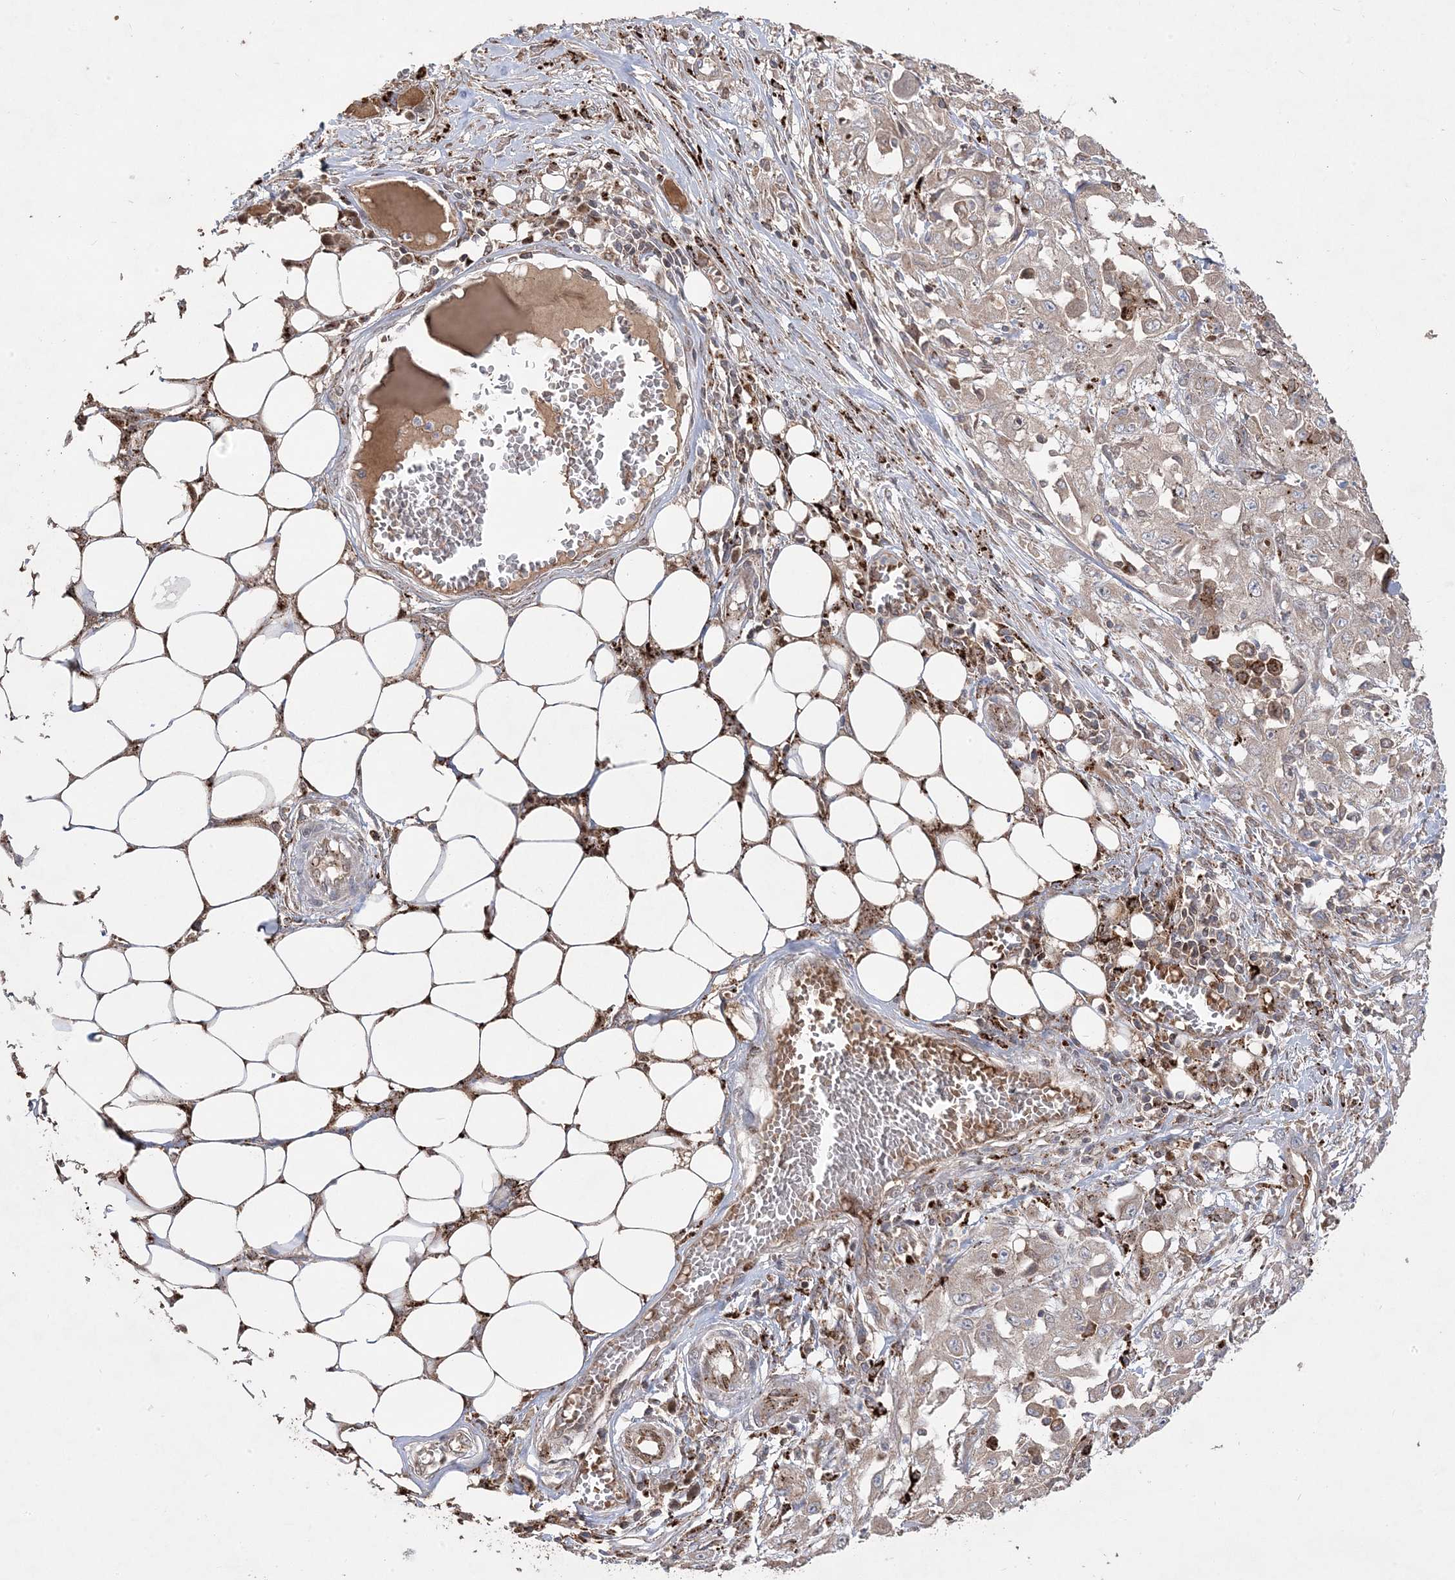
{"staining": {"intensity": "weak", "quantity": ">75%", "location": "cytoplasmic/membranous"}, "tissue": "skin cancer", "cell_type": "Tumor cells", "image_type": "cancer", "snomed": [{"axis": "morphology", "description": "Squamous cell carcinoma, NOS"}, {"axis": "morphology", "description": "Squamous cell carcinoma, metastatic, NOS"}, {"axis": "topography", "description": "Skin"}, {"axis": "topography", "description": "Lymph node"}], "caption": "The image displays a brown stain indicating the presence of a protein in the cytoplasmic/membranous of tumor cells in skin cancer.", "gene": "PPOX", "patient": {"sex": "male", "age": 75}}